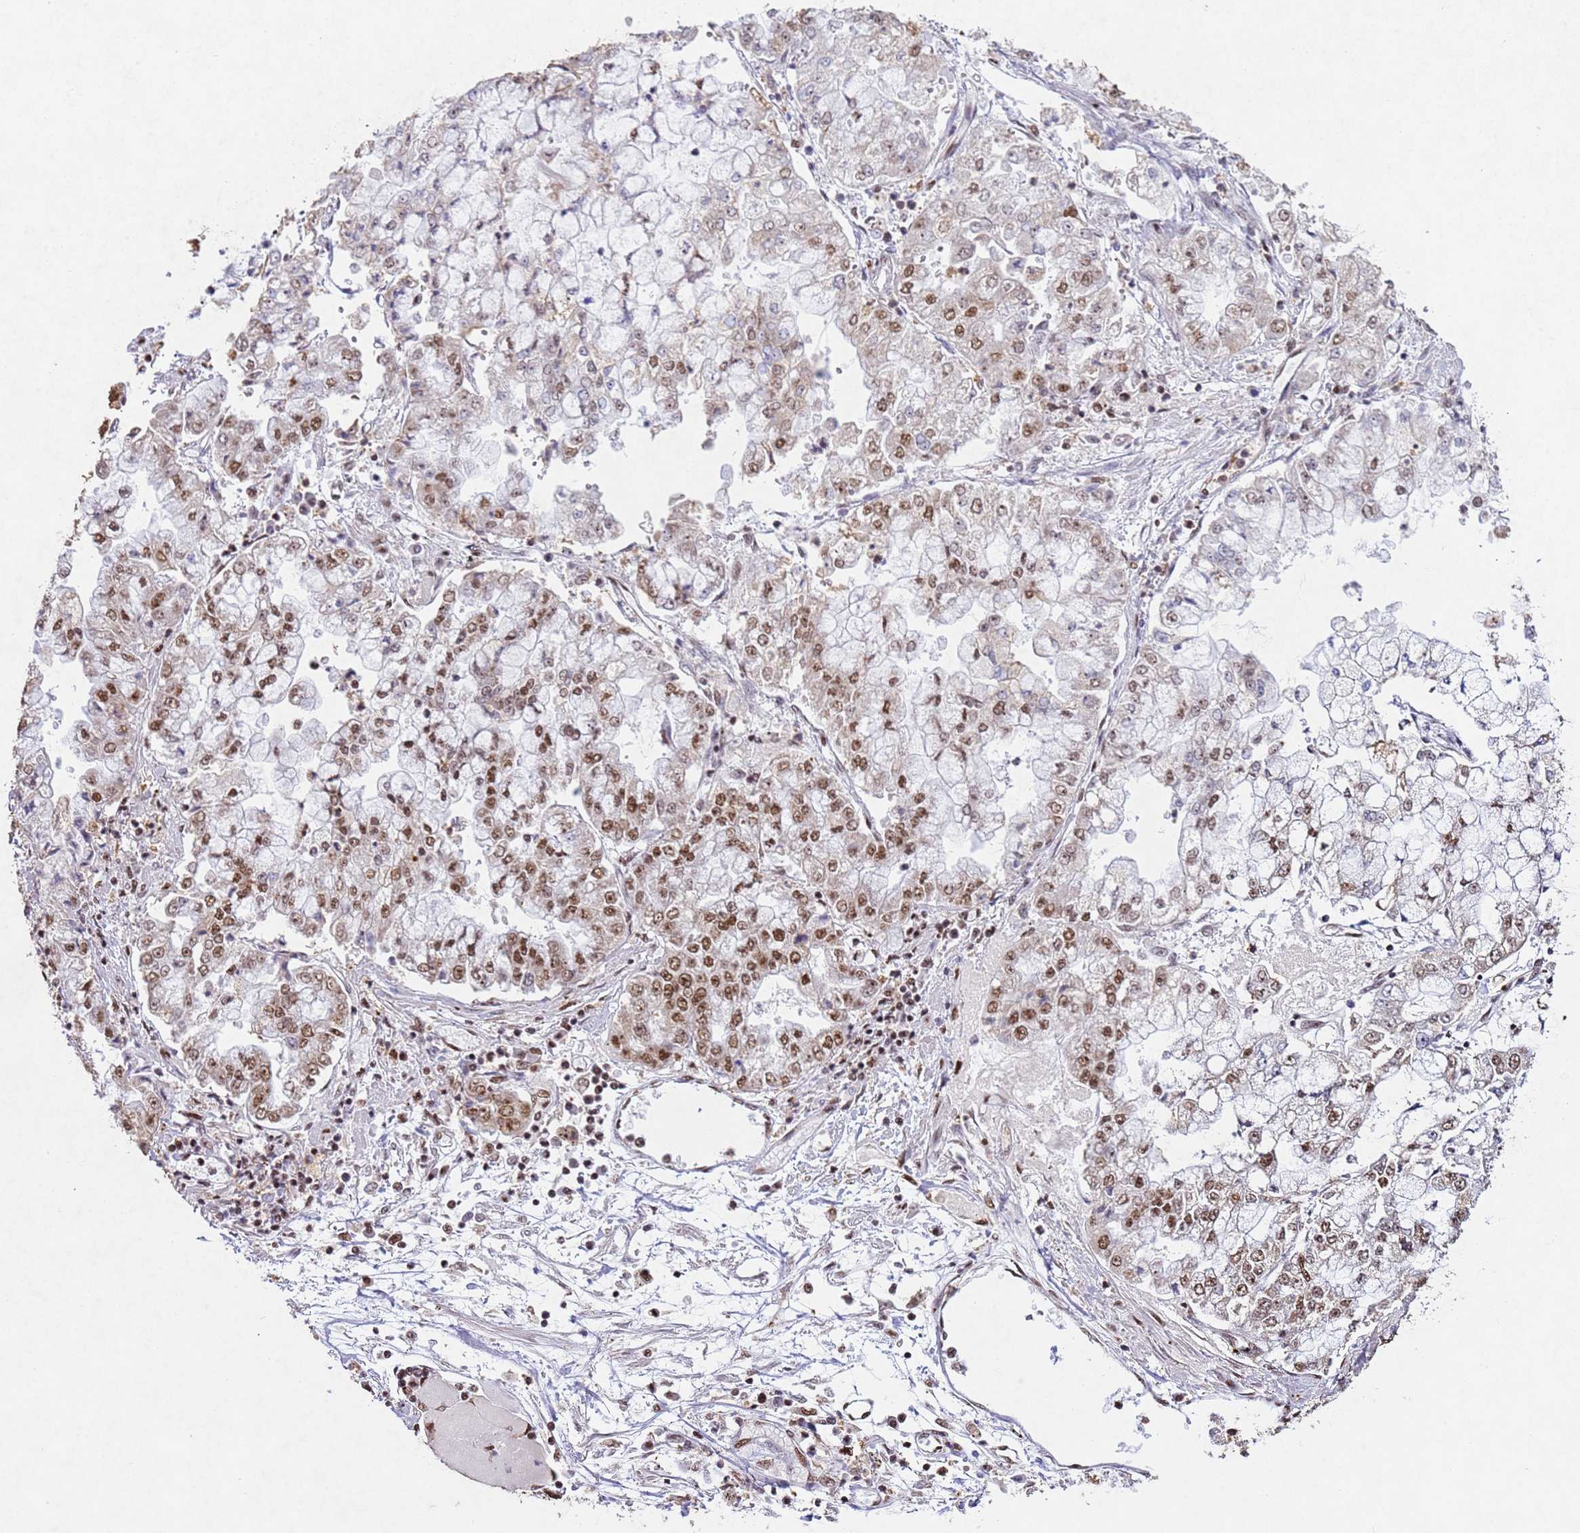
{"staining": {"intensity": "moderate", "quantity": "25%-75%", "location": "nuclear"}, "tissue": "stomach cancer", "cell_type": "Tumor cells", "image_type": "cancer", "snomed": [{"axis": "morphology", "description": "Adenocarcinoma, NOS"}, {"axis": "topography", "description": "Stomach"}], "caption": "Stomach cancer (adenocarcinoma) was stained to show a protein in brown. There is medium levels of moderate nuclear positivity in about 25%-75% of tumor cells. The staining was performed using DAB (3,3'-diaminobenzidine) to visualize the protein expression in brown, while the nuclei were stained in blue with hematoxylin (Magnification: 20x).", "gene": "ESF1", "patient": {"sex": "male", "age": 76}}